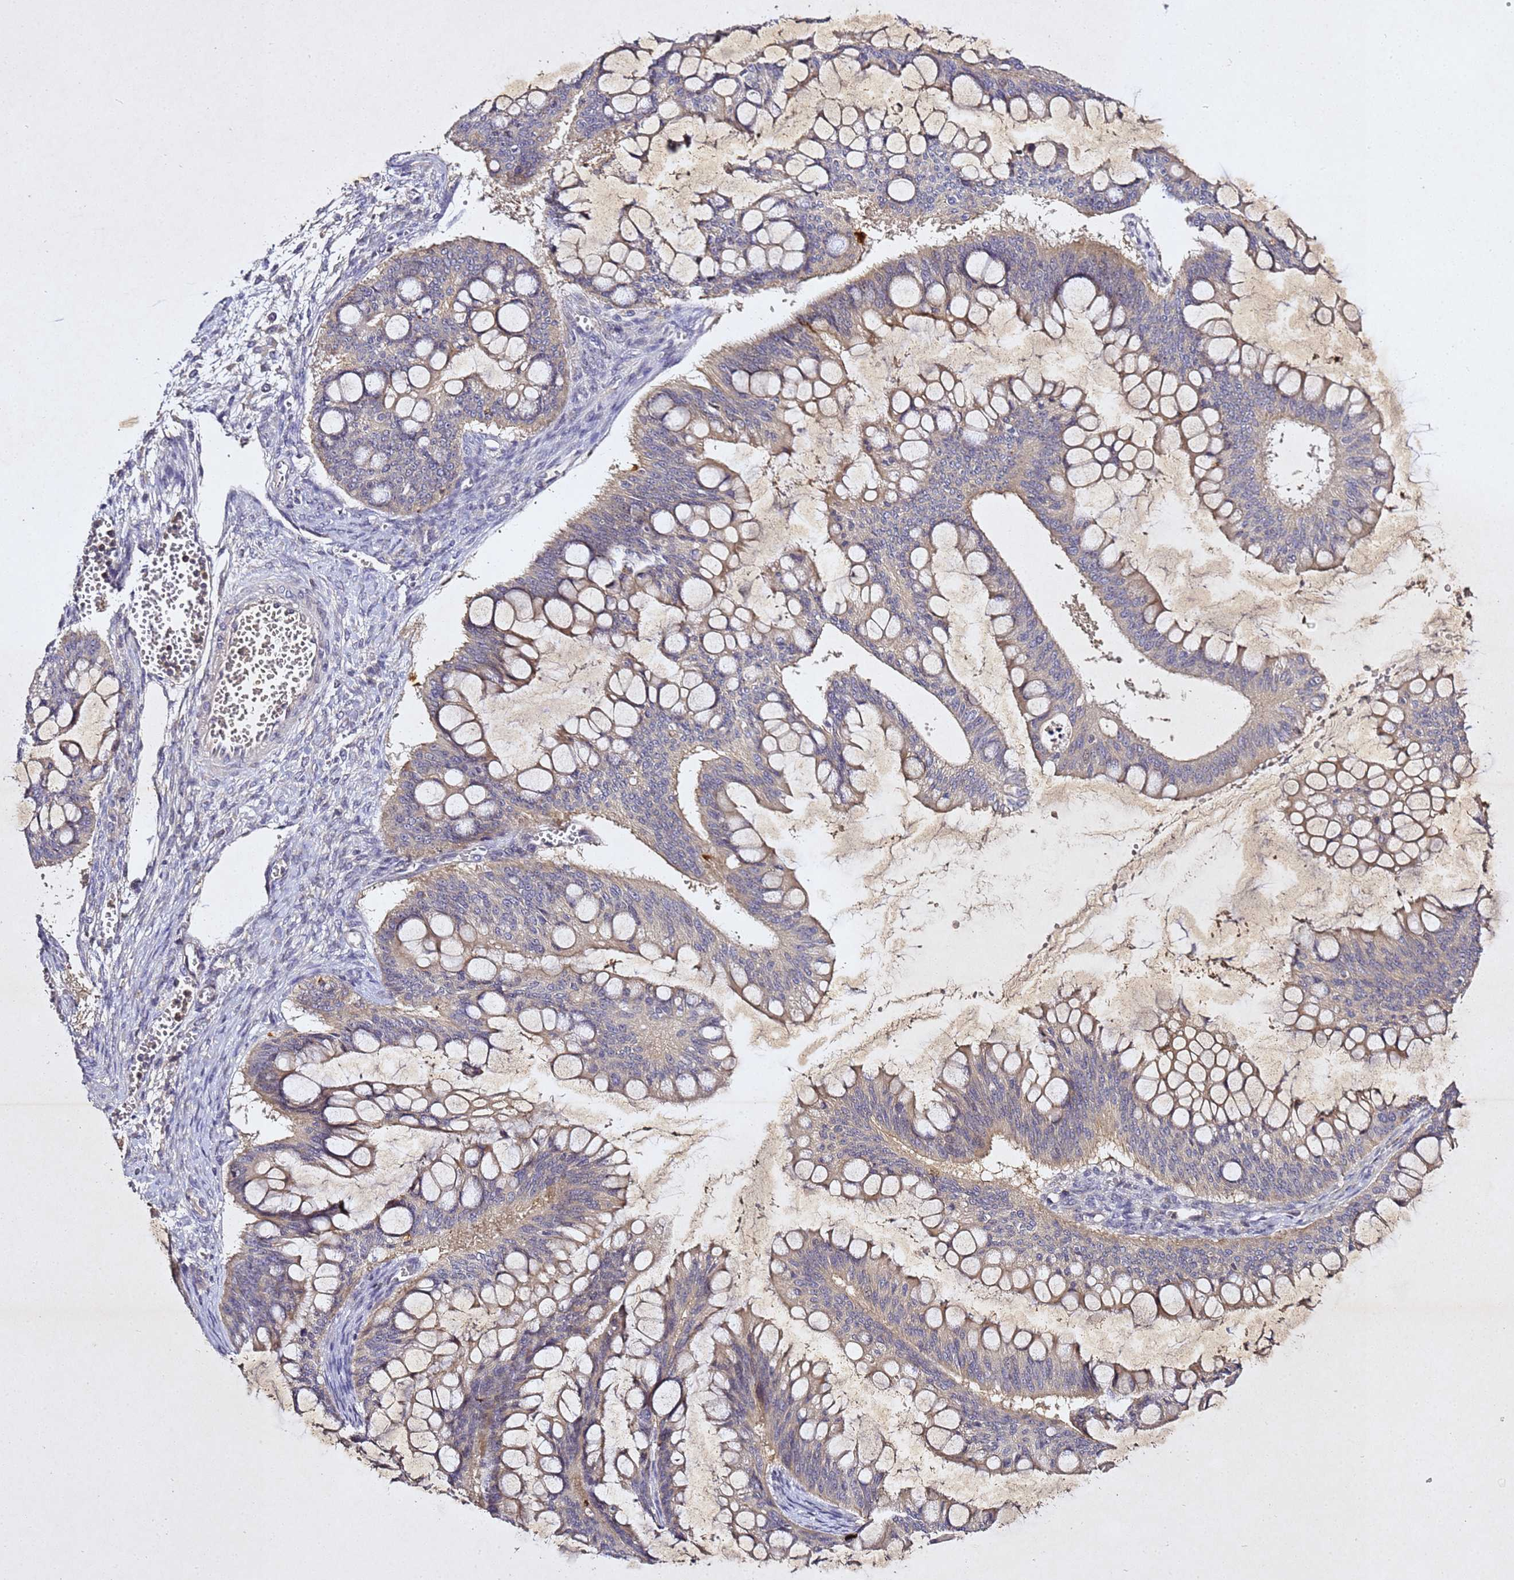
{"staining": {"intensity": "weak", "quantity": "25%-75%", "location": "cytoplasmic/membranous"}, "tissue": "ovarian cancer", "cell_type": "Tumor cells", "image_type": "cancer", "snomed": [{"axis": "morphology", "description": "Cystadenocarcinoma, mucinous, NOS"}, {"axis": "topography", "description": "Ovary"}], "caption": "Immunohistochemistry (IHC) (DAB (3,3'-diaminobenzidine)) staining of mucinous cystadenocarcinoma (ovarian) displays weak cytoplasmic/membranous protein expression in about 25%-75% of tumor cells.", "gene": "SV2B", "patient": {"sex": "female", "age": 73}}